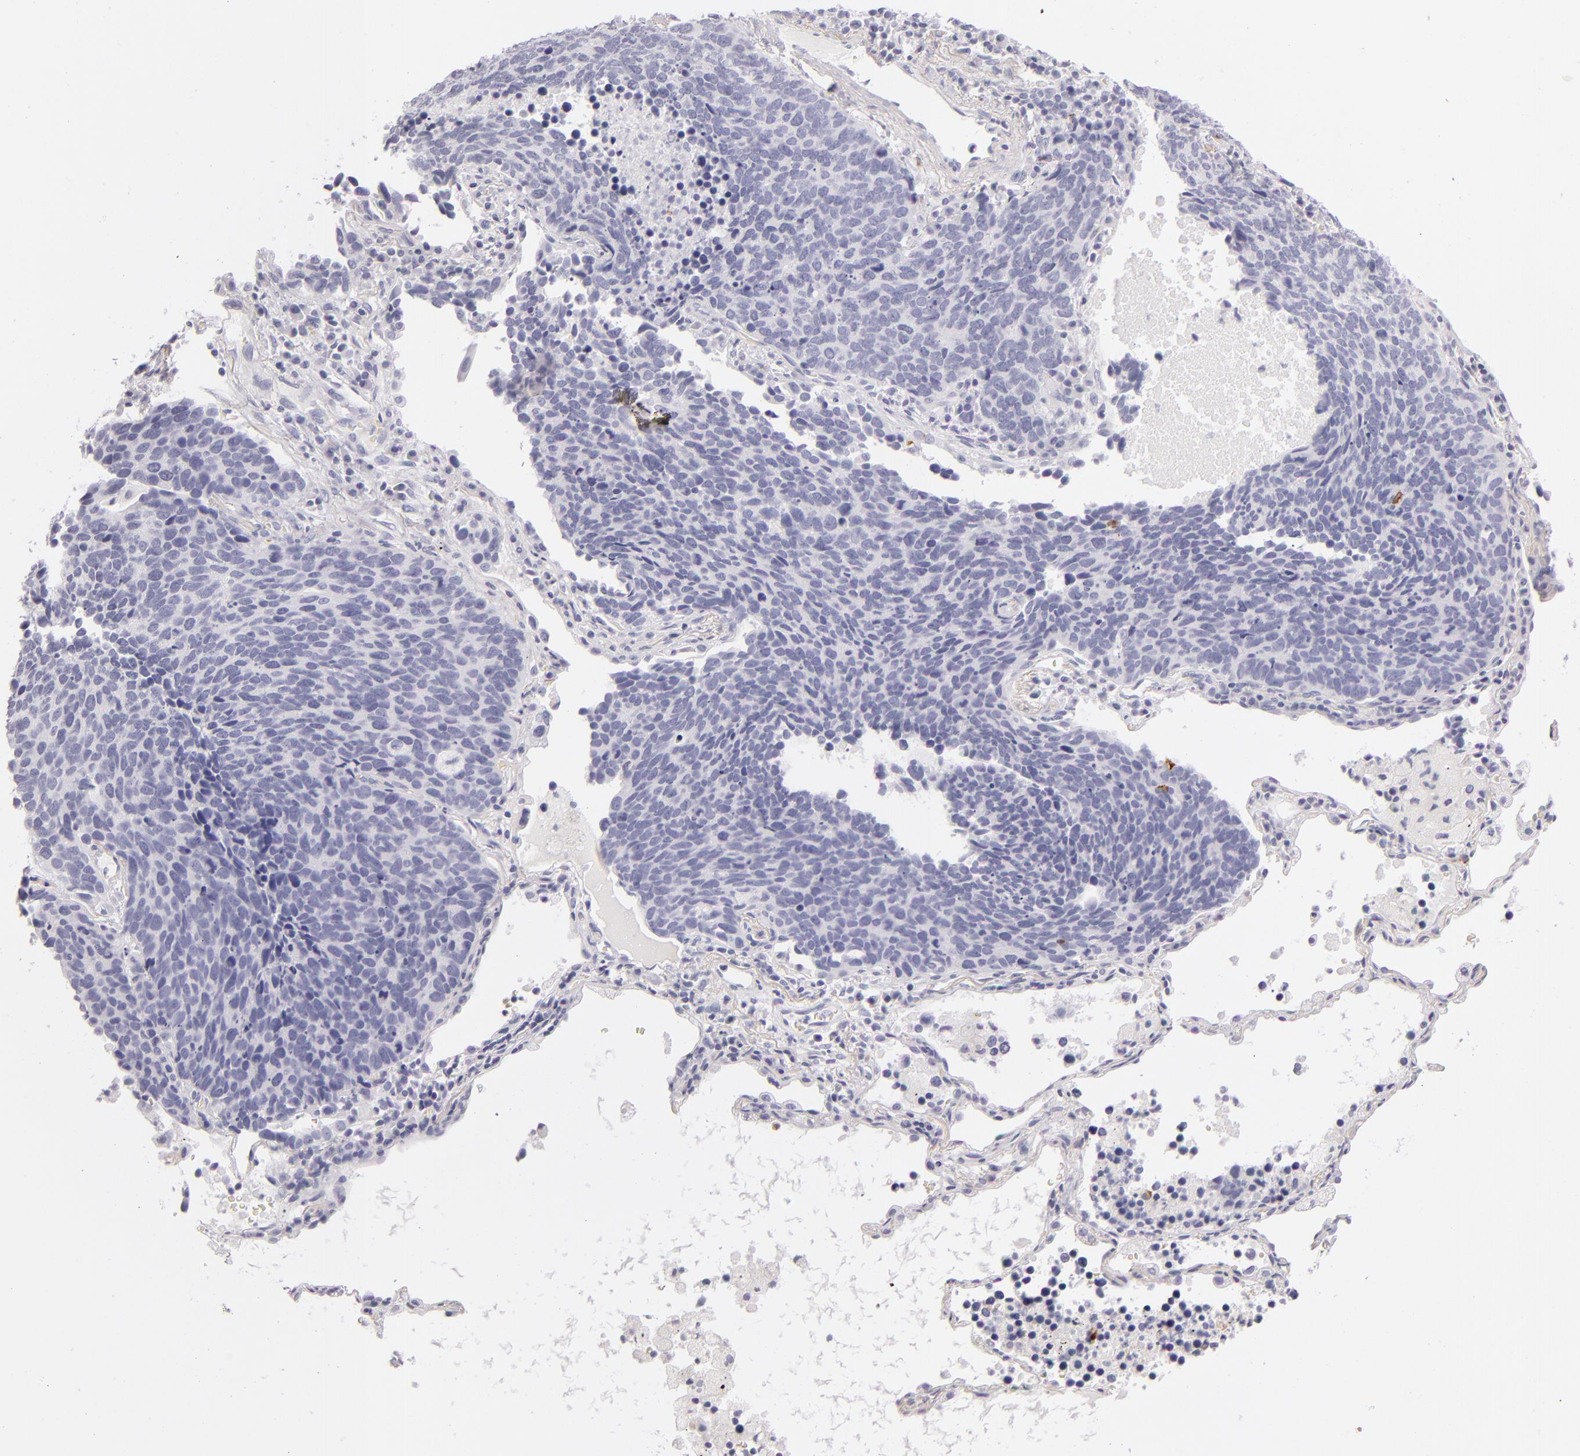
{"staining": {"intensity": "negative", "quantity": "none", "location": "none"}, "tissue": "lung cancer", "cell_type": "Tumor cells", "image_type": "cancer", "snomed": [{"axis": "morphology", "description": "Neoplasm, malignant, NOS"}, {"axis": "topography", "description": "Lung"}], "caption": "This is an immunohistochemistry micrograph of human lung cancer (malignant neoplasm). There is no positivity in tumor cells.", "gene": "CD207", "patient": {"sex": "female", "age": 75}}